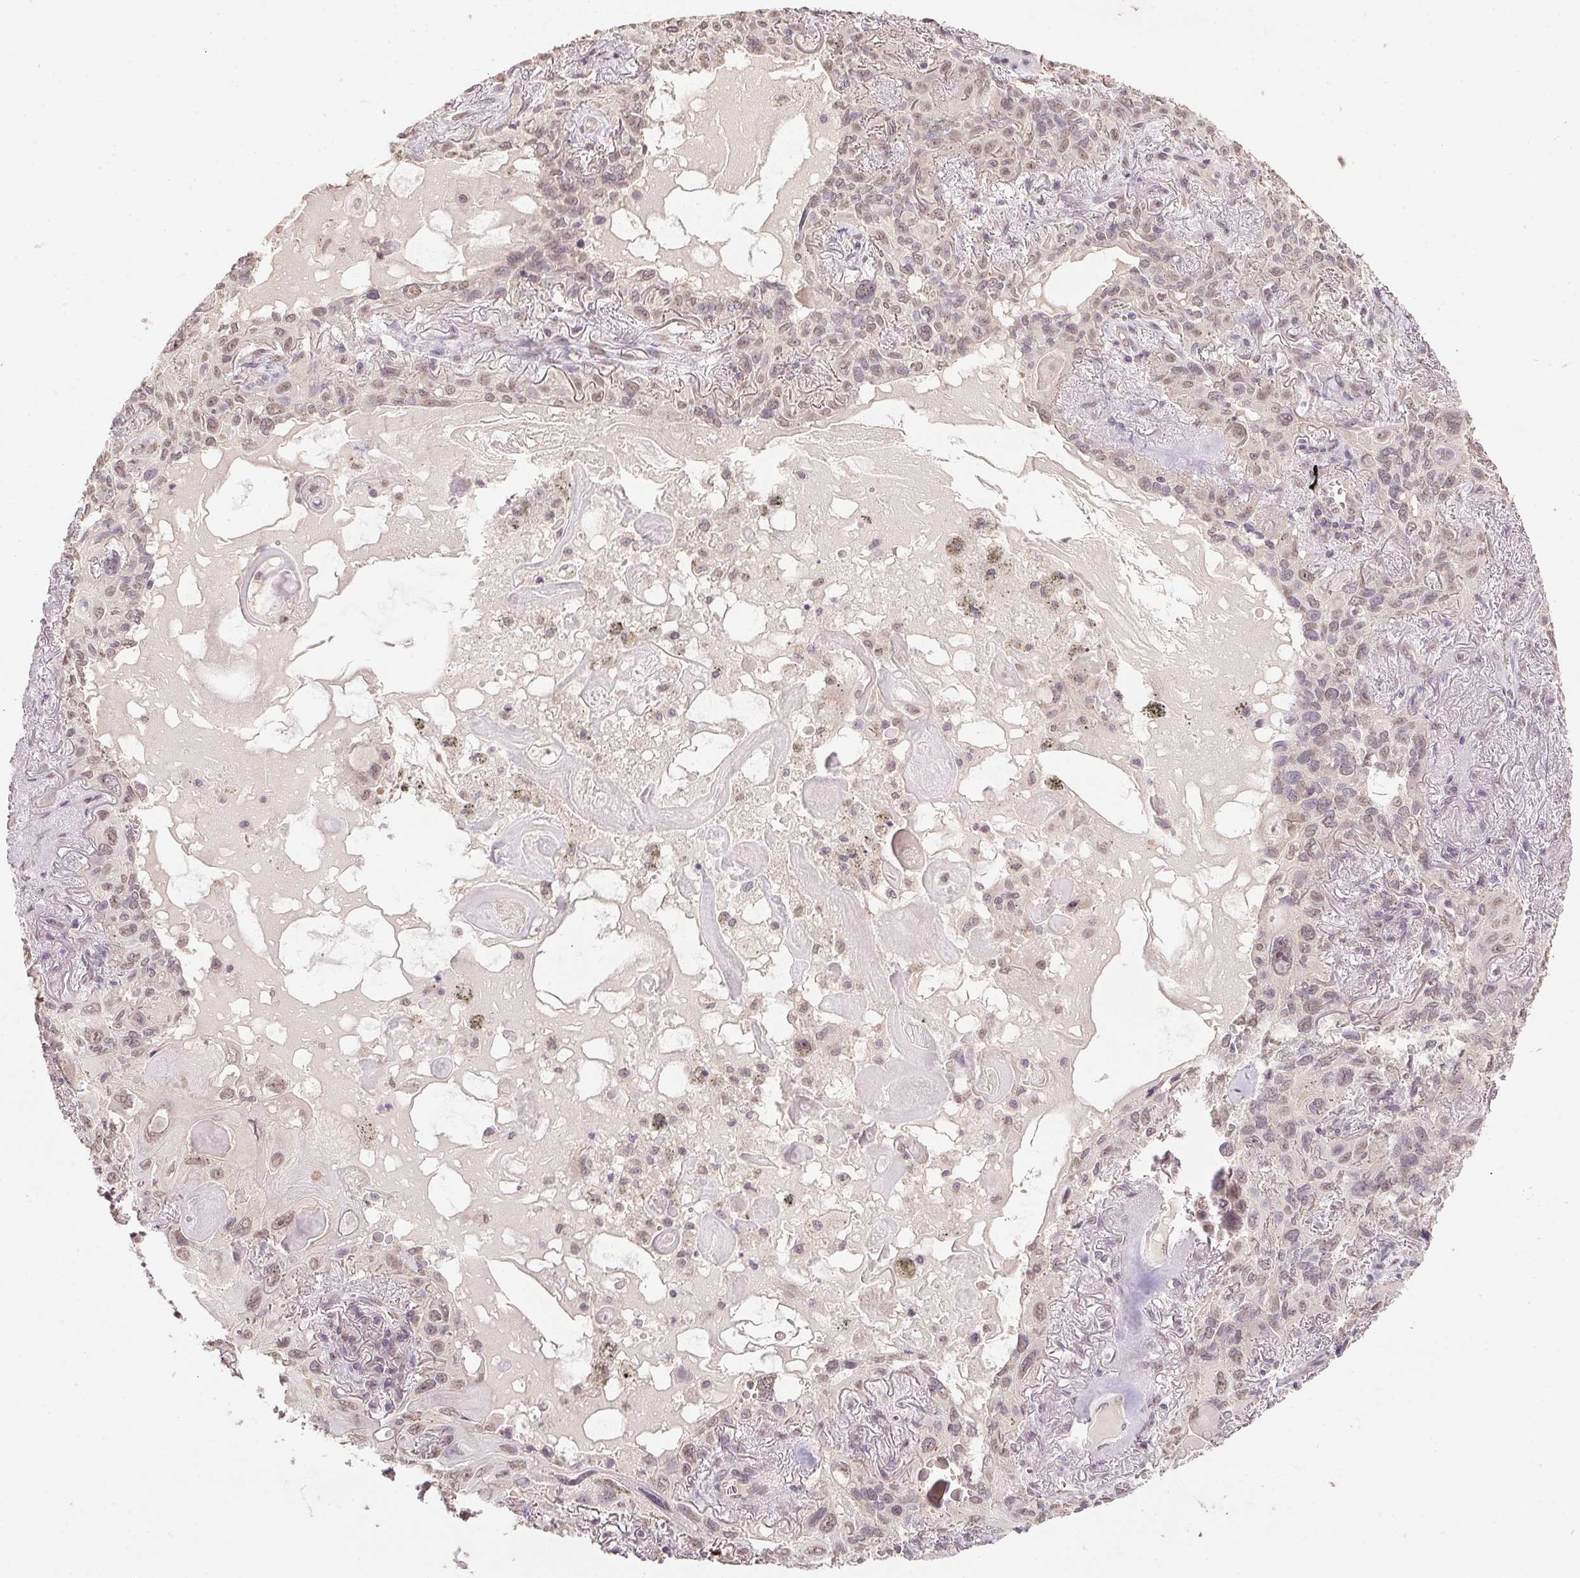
{"staining": {"intensity": "weak", "quantity": "25%-75%", "location": "nuclear"}, "tissue": "lung cancer", "cell_type": "Tumor cells", "image_type": "cancer", "snomed": [{"axis": "morphology", "description": "Squamous cell carcinoma, NOS"}, {"axis": "topography", "description": "Lung"}], "caption": "A photomicrograph of human lung squamous cell carcinoma stained for a protein demonstrates weak nuclear brown staining in tumor cells. The staining was performed using DAB to visualize the protein expression in brown, while the nuclei were stained in blue with hematoxylin (Magnification: 20x).", "gene": "PPP4R4", "patient": {"sex": "male", "age": 79}}